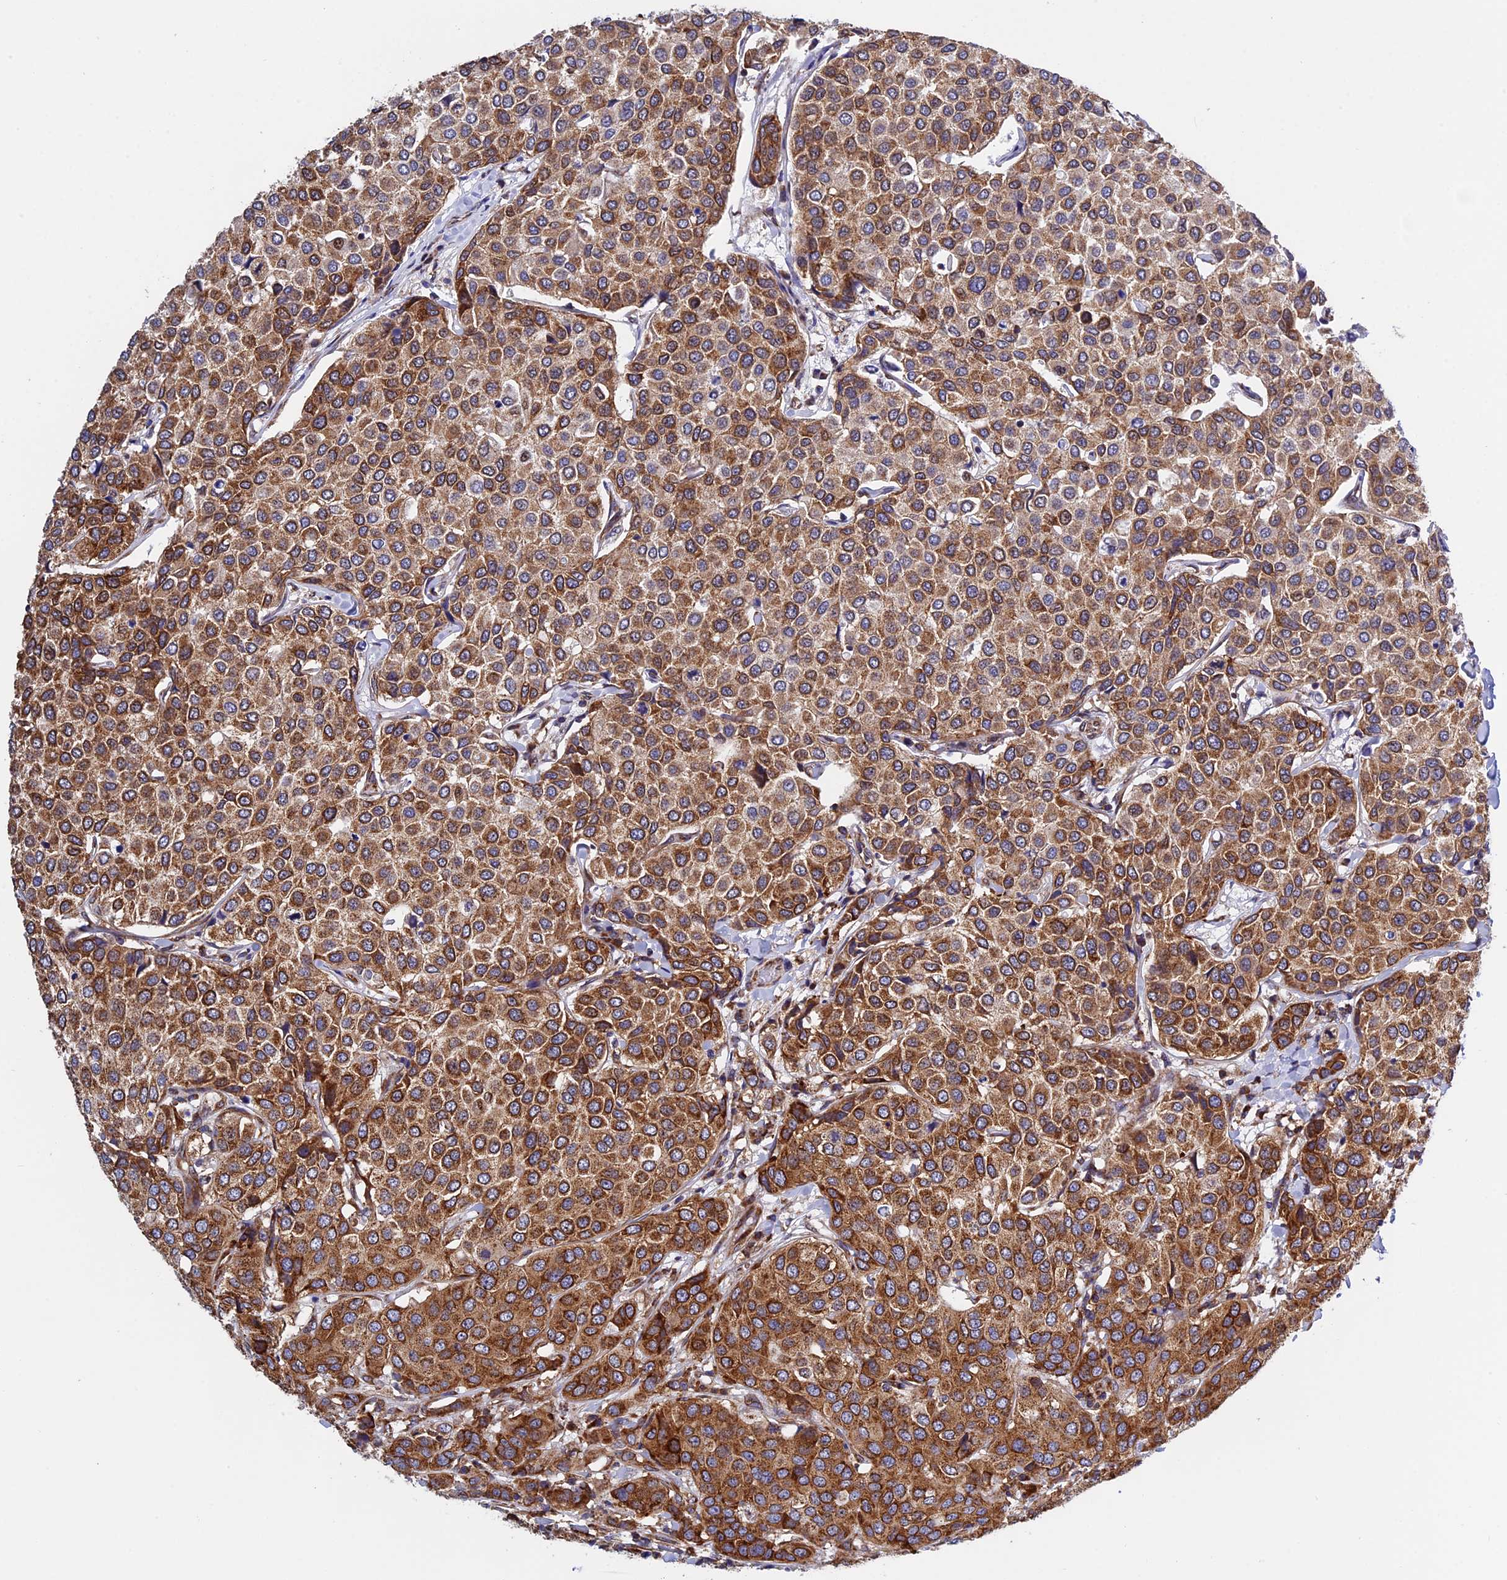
{"staining": {"intensity": "strong", "quantity": ">75%", "location": "cytoplasmic/membranous"}, "tissue": "breast cancer", "cell_type": "Tumor cells", "image_type": "cancer", "snomed": [{"axis": "morphology", "description": "Duct carcinoma"}, {"axis": "topography", "description": "Breast"}], "caption": "Protein staining displays strong cytoplasmic/membranous expression in about >75% of tumor cells in breast invasive ductal carcinoma.", "gene": "SLC9A5", "patient": {"sex": "female", "age": 55}}